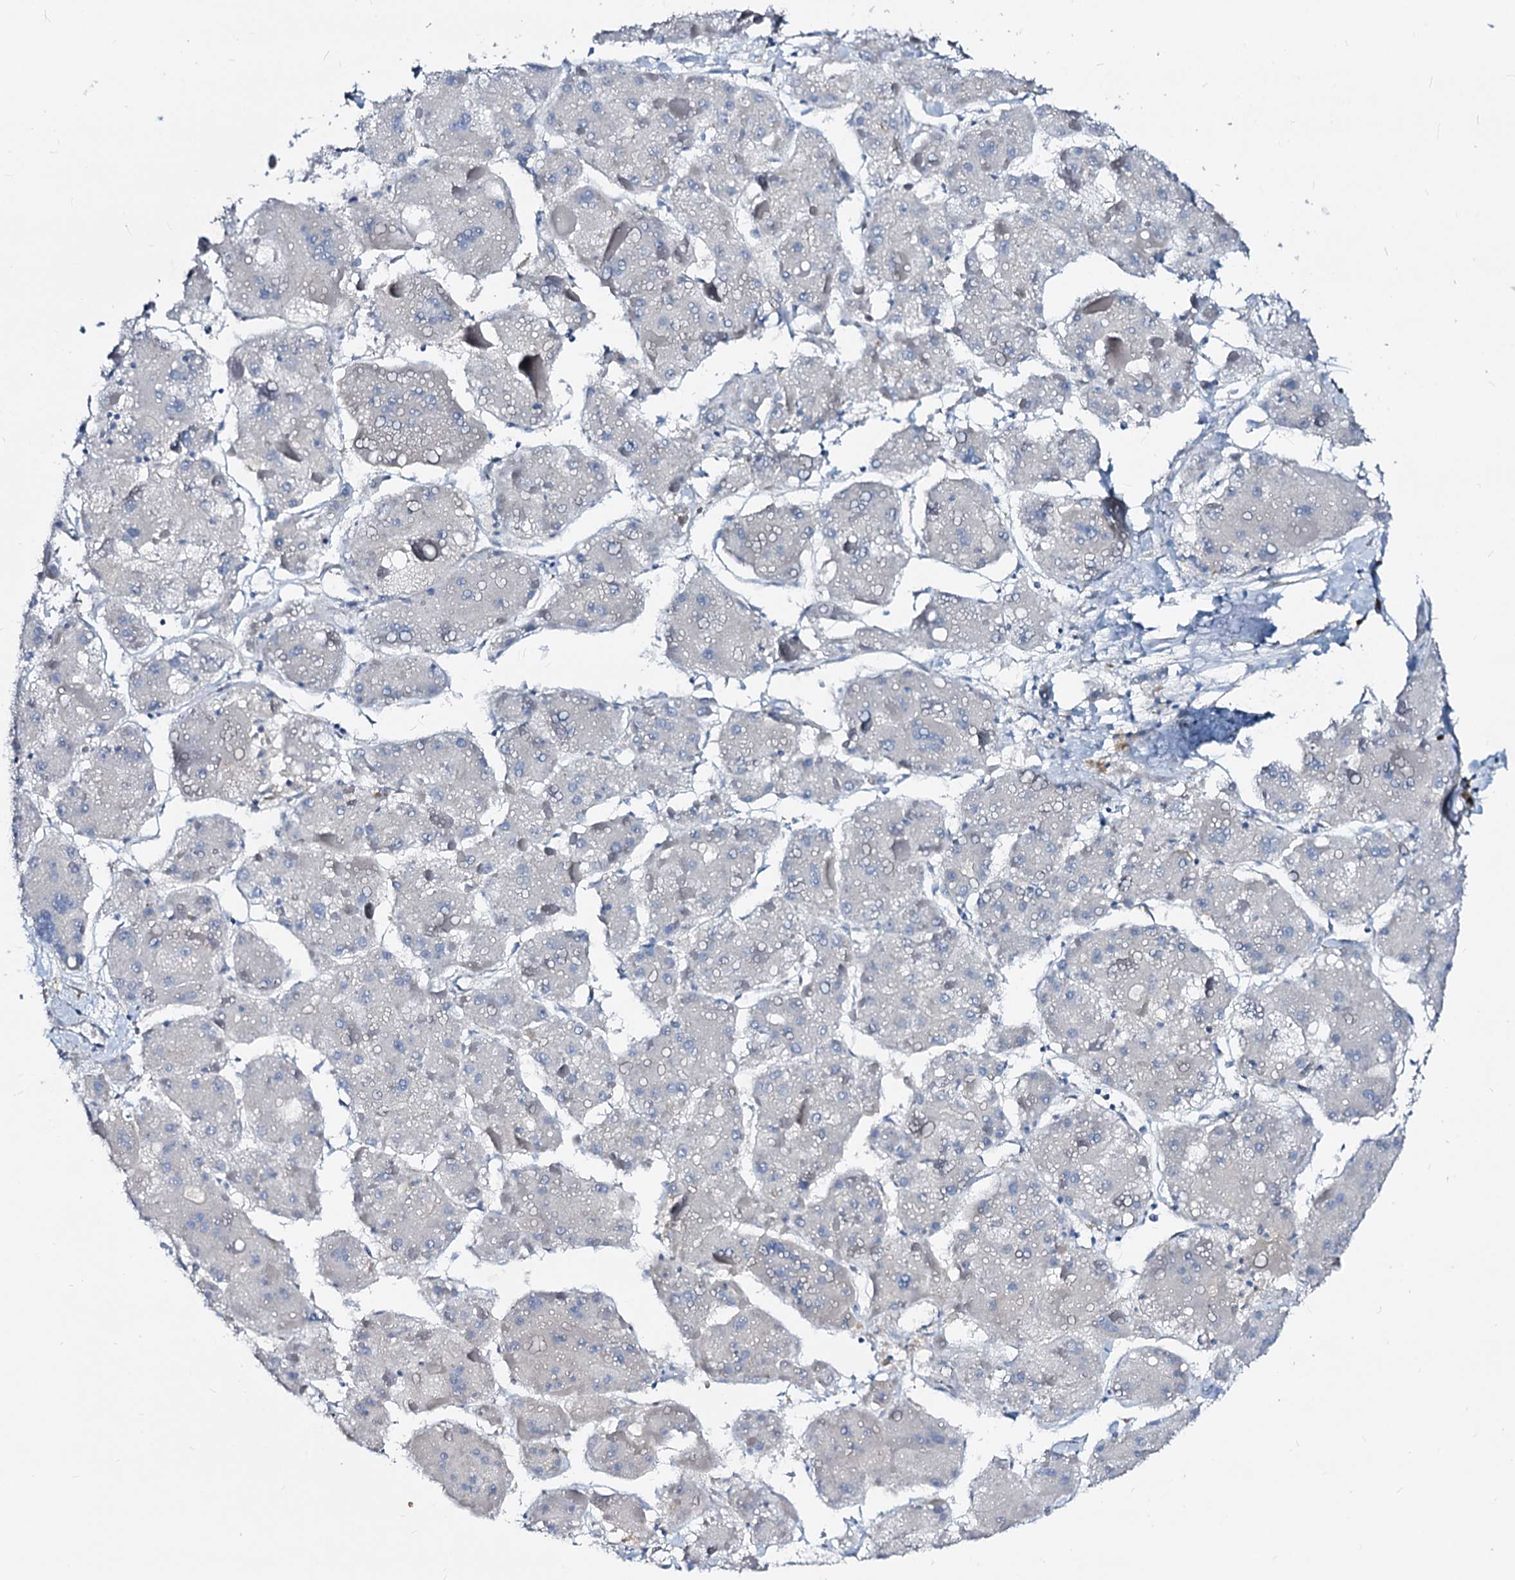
{"staining": {"intensity": "negative", "quantity": "none", "location": "none"}, "tissue": "liver cancer", "cell_type": "Tumor cells", "image_type": "cancer", "snomed": [{"axis": "morphology", "description": "Carcinoma, Hepatocellular, NOS"}, {"axis": "topography", "description": "Liver"}], "caption": "There is no significant positivity in tumor cells of liver cancer. The staining was performed using DAB (3,3'-diaminobenzidine) to visualize the protein expression in brown, while the nuclei were stained in blue with hematoxylin (Magnification: 20x).", "gene": "DYDC2", "patient": {"sex": "female", "age": 73}}